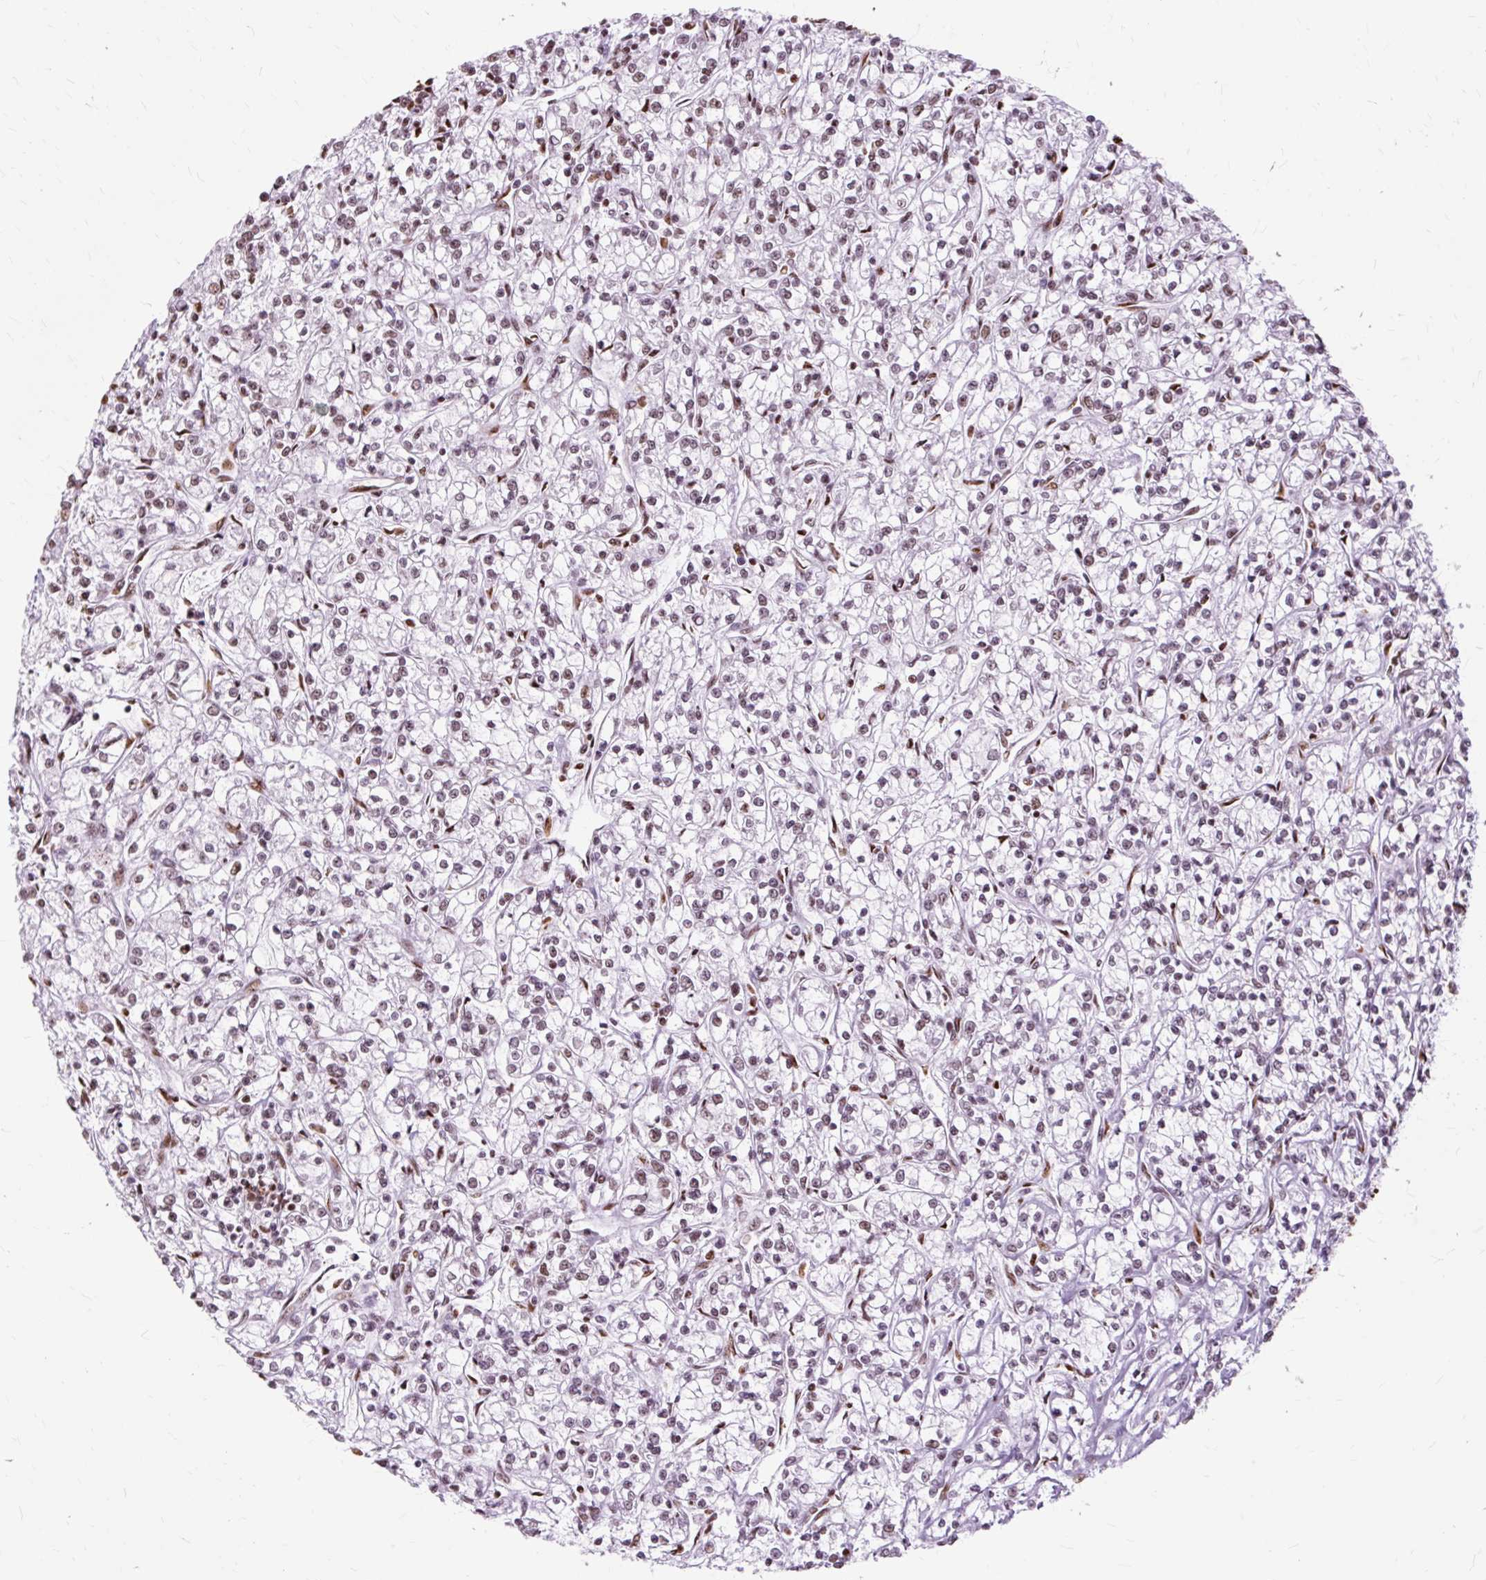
{"staining": {"intensity": "weak", "quantity": "<25%", "location": "nuclear"}, "tissue": "renal cancer", "cell_type": "Tumor cells", "image_type": "cancer", "snomed": [{"axis": "morphology", "description": "Adenocarcinoma, NOS"}, {"axis": "topography", "description": "Kidney"}], "caption": "High magnification brightfield microscopy of renal cancer stained with DAB (brown) and counterstained with hematoxylin (blue): tumor cells show no significant positivity.", "gene": "XRCC6", "patient": {"sex": "female", "age": 59}}